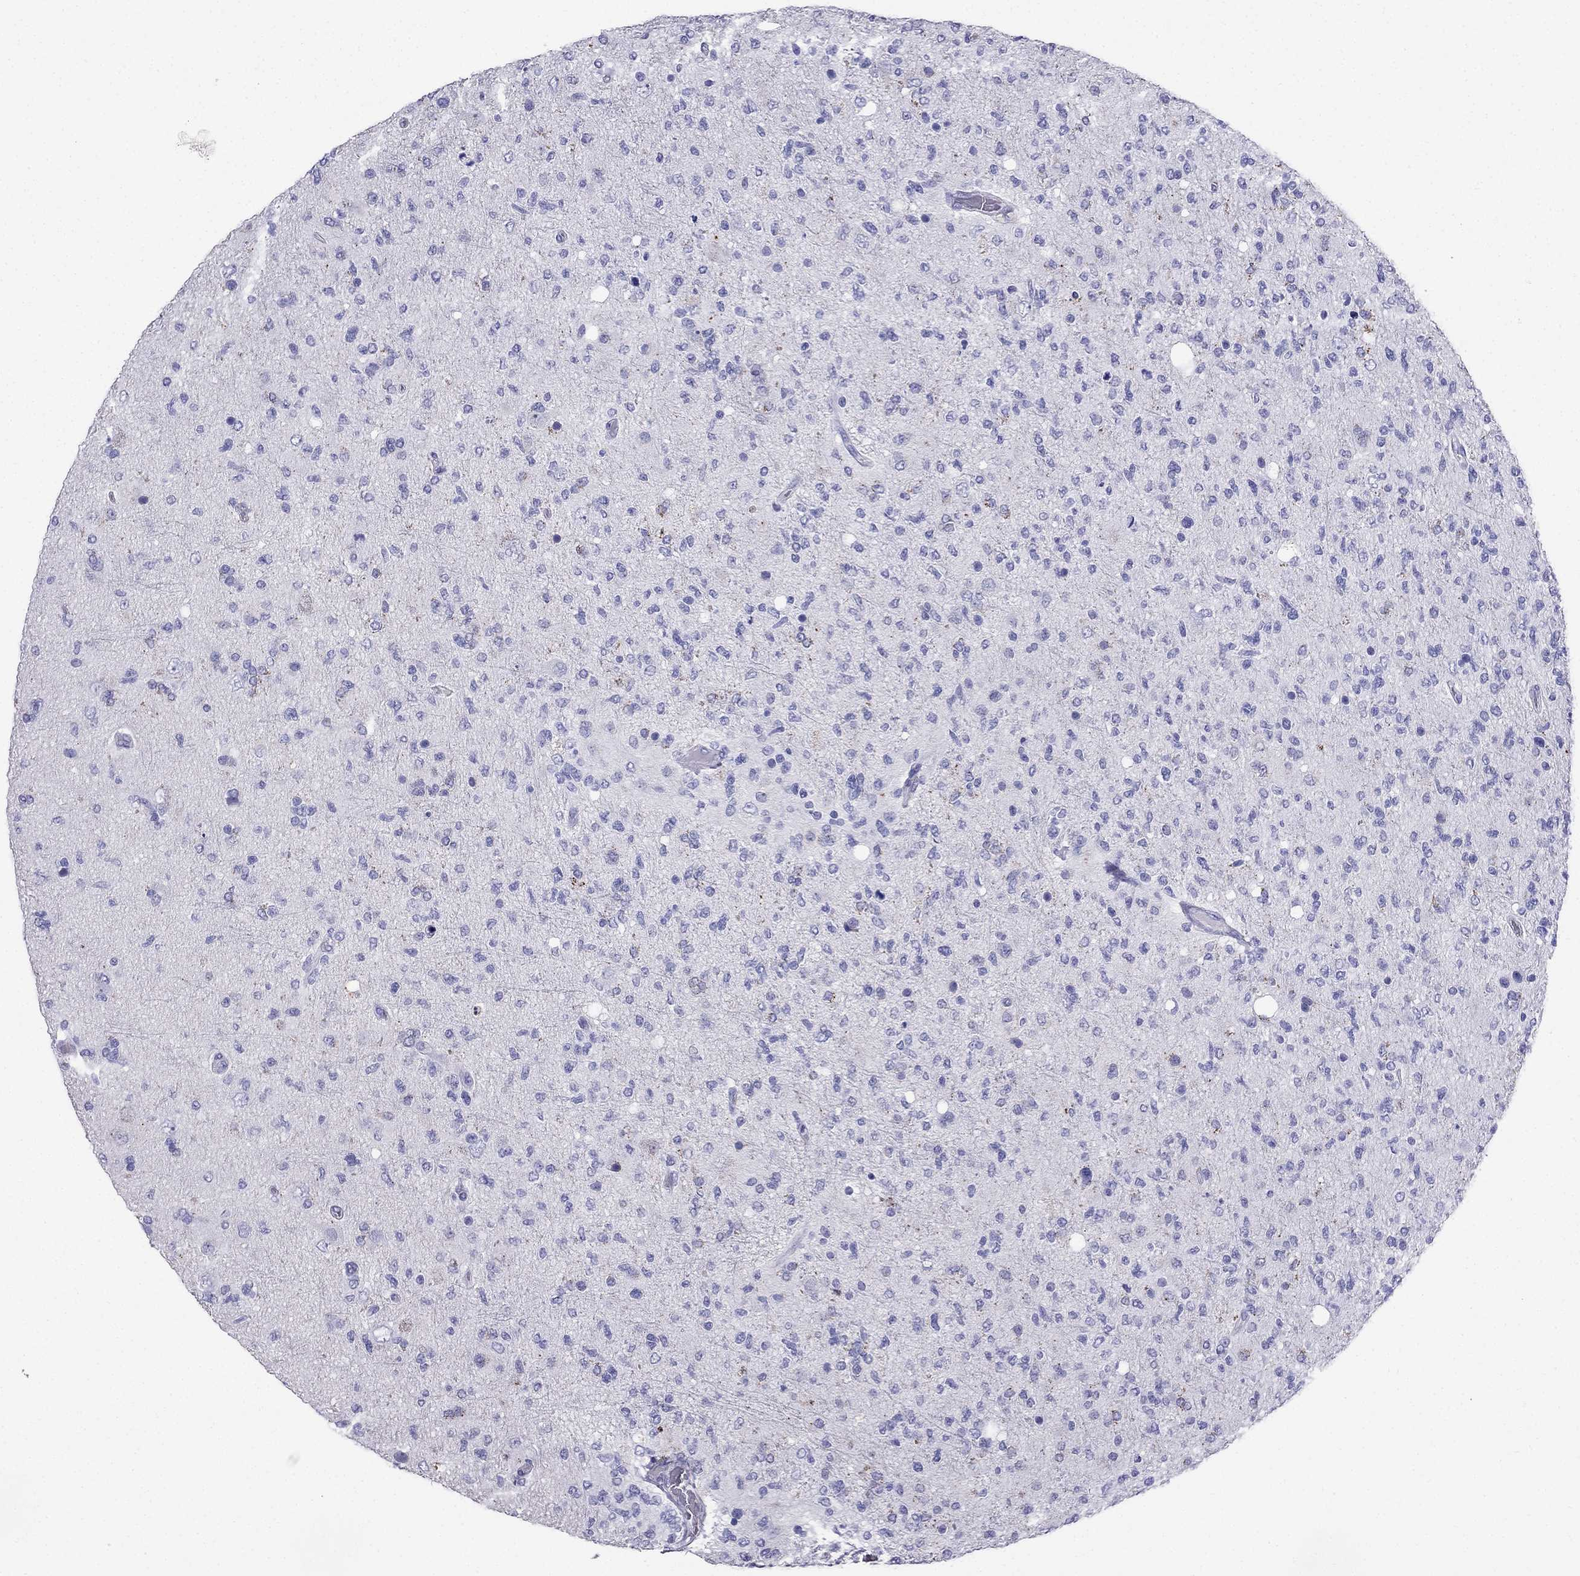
{"staining": {"intensity": "negative", "quantity": "none", "location": "none"}, "tissue": "glioma", "cell_type": "Tumor cells", "image_type": "cancer", "snomed": [{"axis": "morphology", "description": "Glioma, malignant, High grade"}, {"axis": "topography", "description": "Cerebral cortex"}], "caption": "Immunohistochemistry of human glioma shows no staining in tumor cells.", "gene": "PTH", "patient": {"sex": "male", "age": 70}}